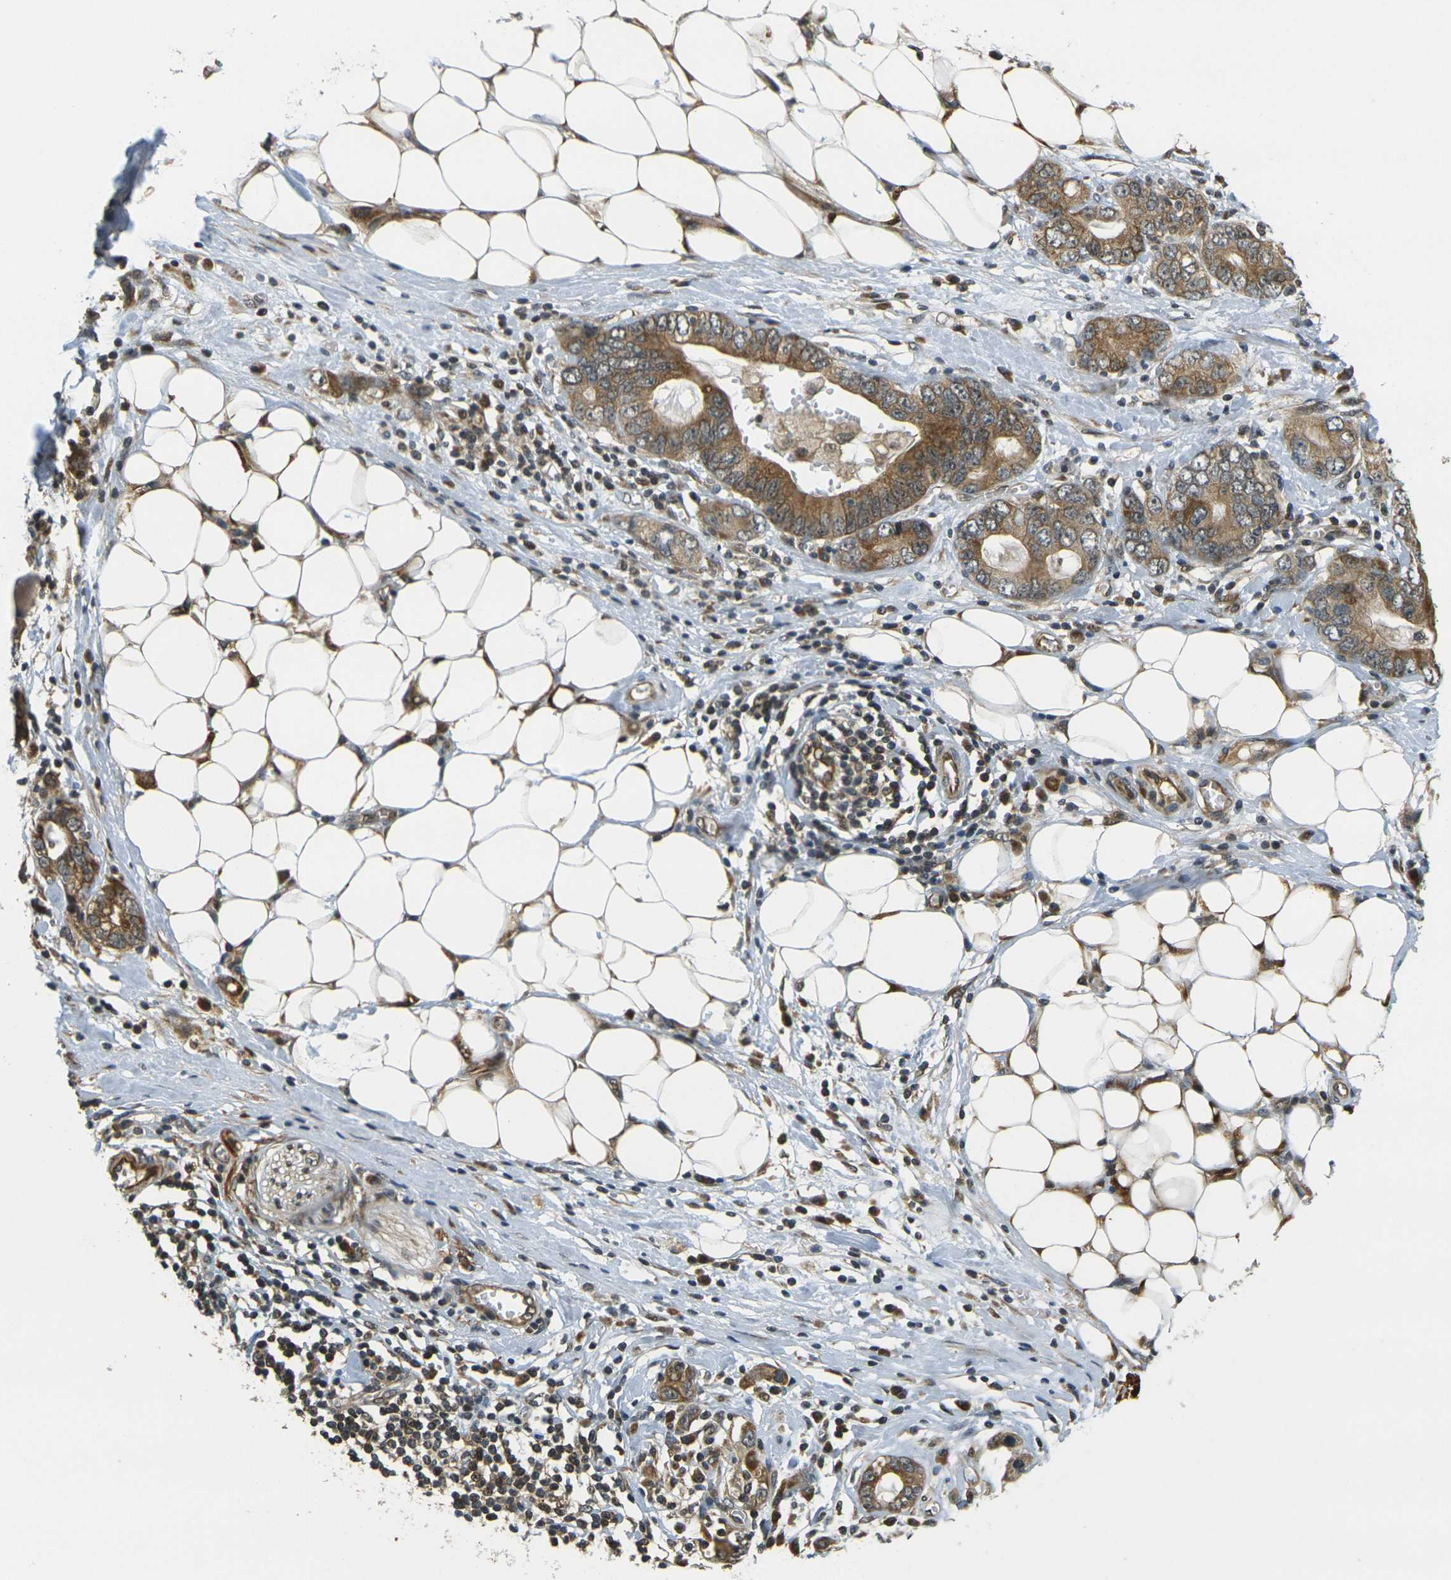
{"staining": {"intensity": "moderate", "quantity": ">75%", "location": "cytoplasmic/membranous"}, "tissue": "stomach cancer", "cell_type": "Tumor cells", "image_type": "cancer", "snomed": [{"axis": "morphology", "description": "Adenocarcinoma, NOS"}, {"axis": "topography", "description": "Stomach, lower"}], "caption": "An IHC image of tumor tissue is shown. Protein staining in brown highlights moderate cytoplasmic/membranous positivity in stomach cancer (adenocarcinoma) within tumor cells. (DAB (3,3'-diaminobenzidine) IHC, brown staining for protein, blue staining for nuclei).", "gene": "KLHL8", "patient": {"sex": "female", "age": 93}}